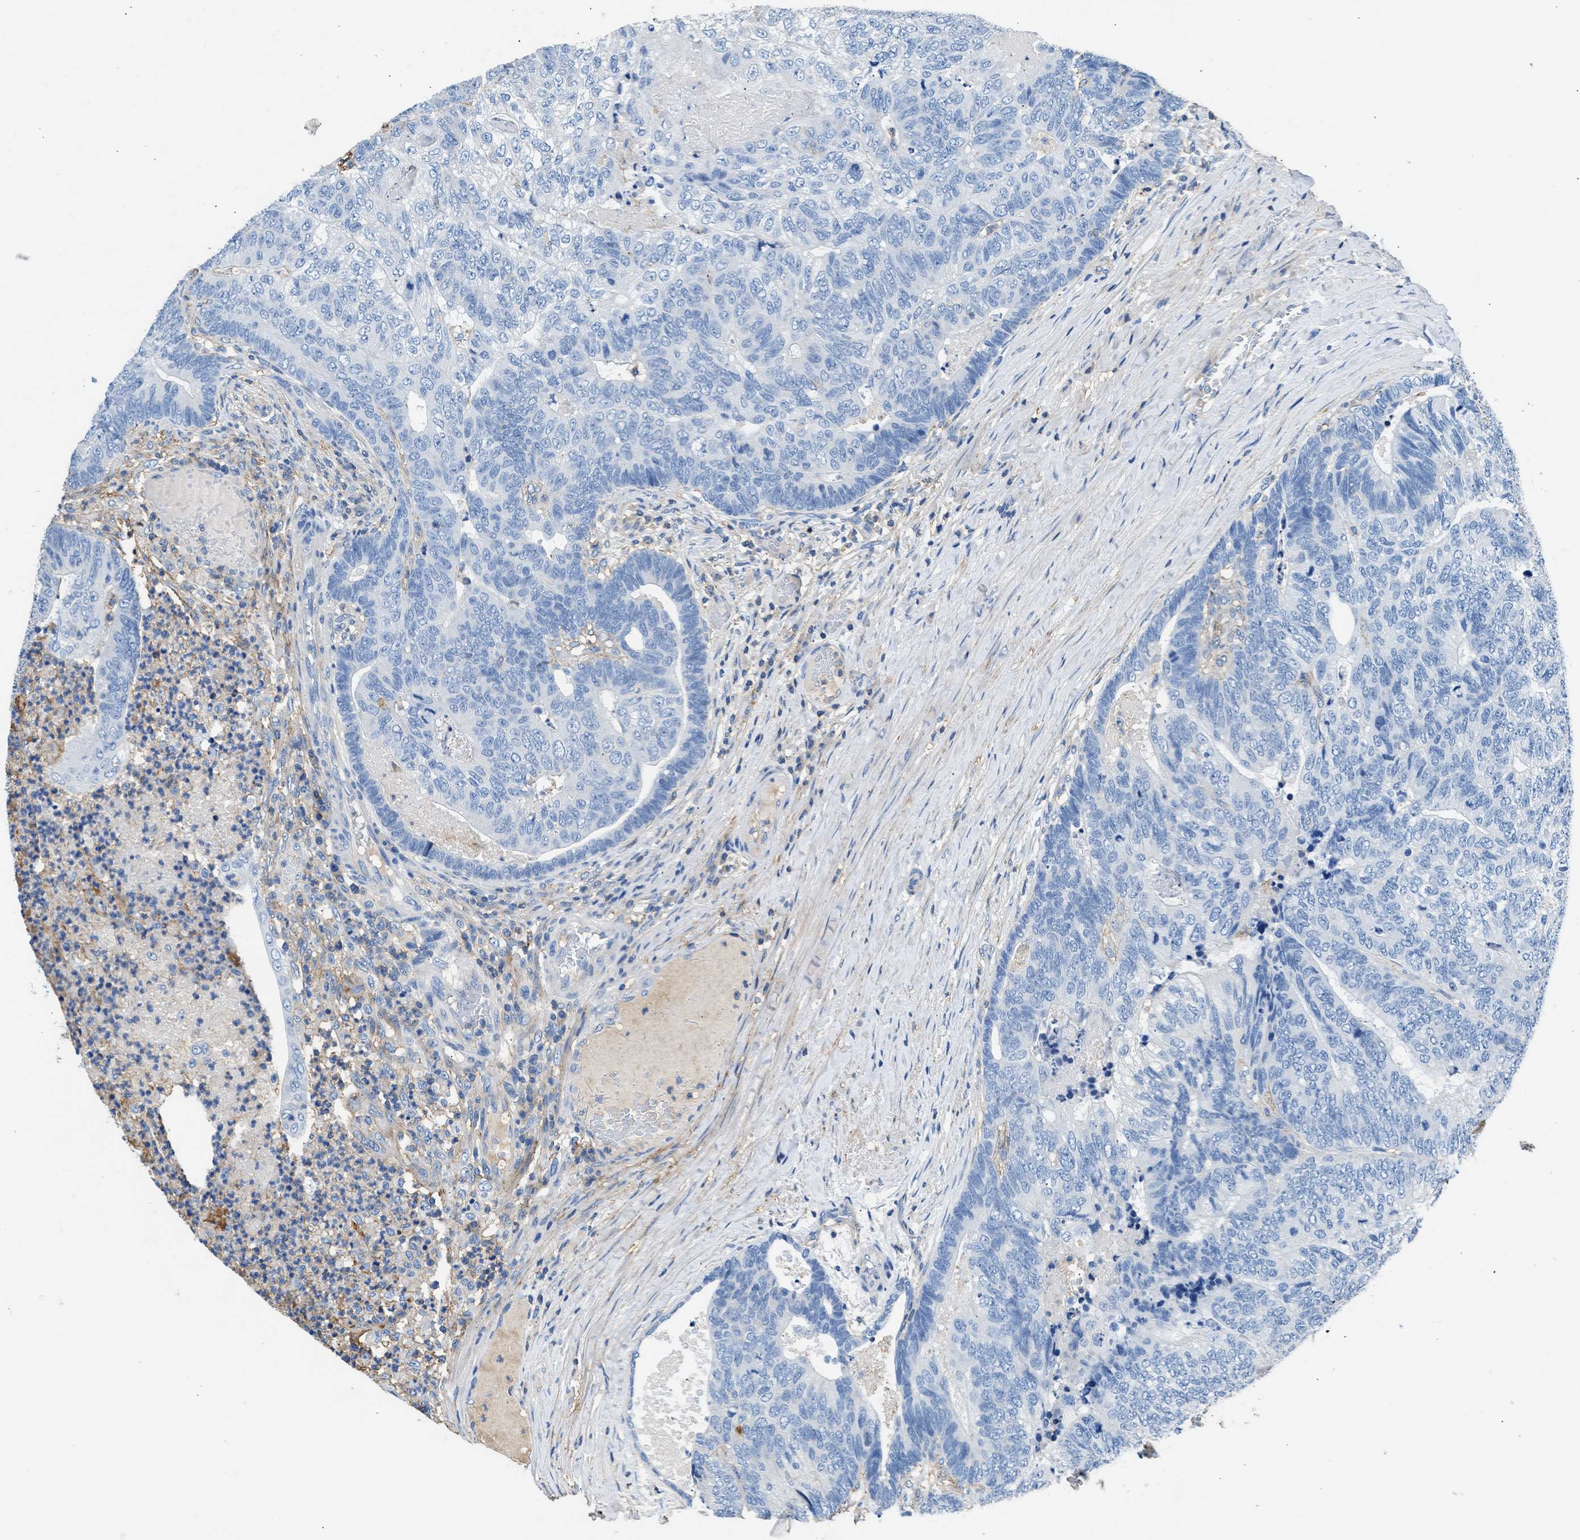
{"staining": {"intensity": "negative", "quantity": "none", "location": "none"}, "tissue": "colorectal cancer", "cell_type": "Tumor cells", "image_type": "cancer", "snomed": [{"axis": "morphology", "description": "Adenocarcinoma, NOS"}, {"axis": "topography", "description": "Colon"}], "caption": "Tumor cells are negative for brown protein staining in colorectal cancer (adenocarcinoma). (Brightfield microscopy of DAB (3,3'-diaminobenzidine) immunohistochemistry at high magnification).", "gene": "KCNQ4", "patient": {"sex": "female", "age": 67}}